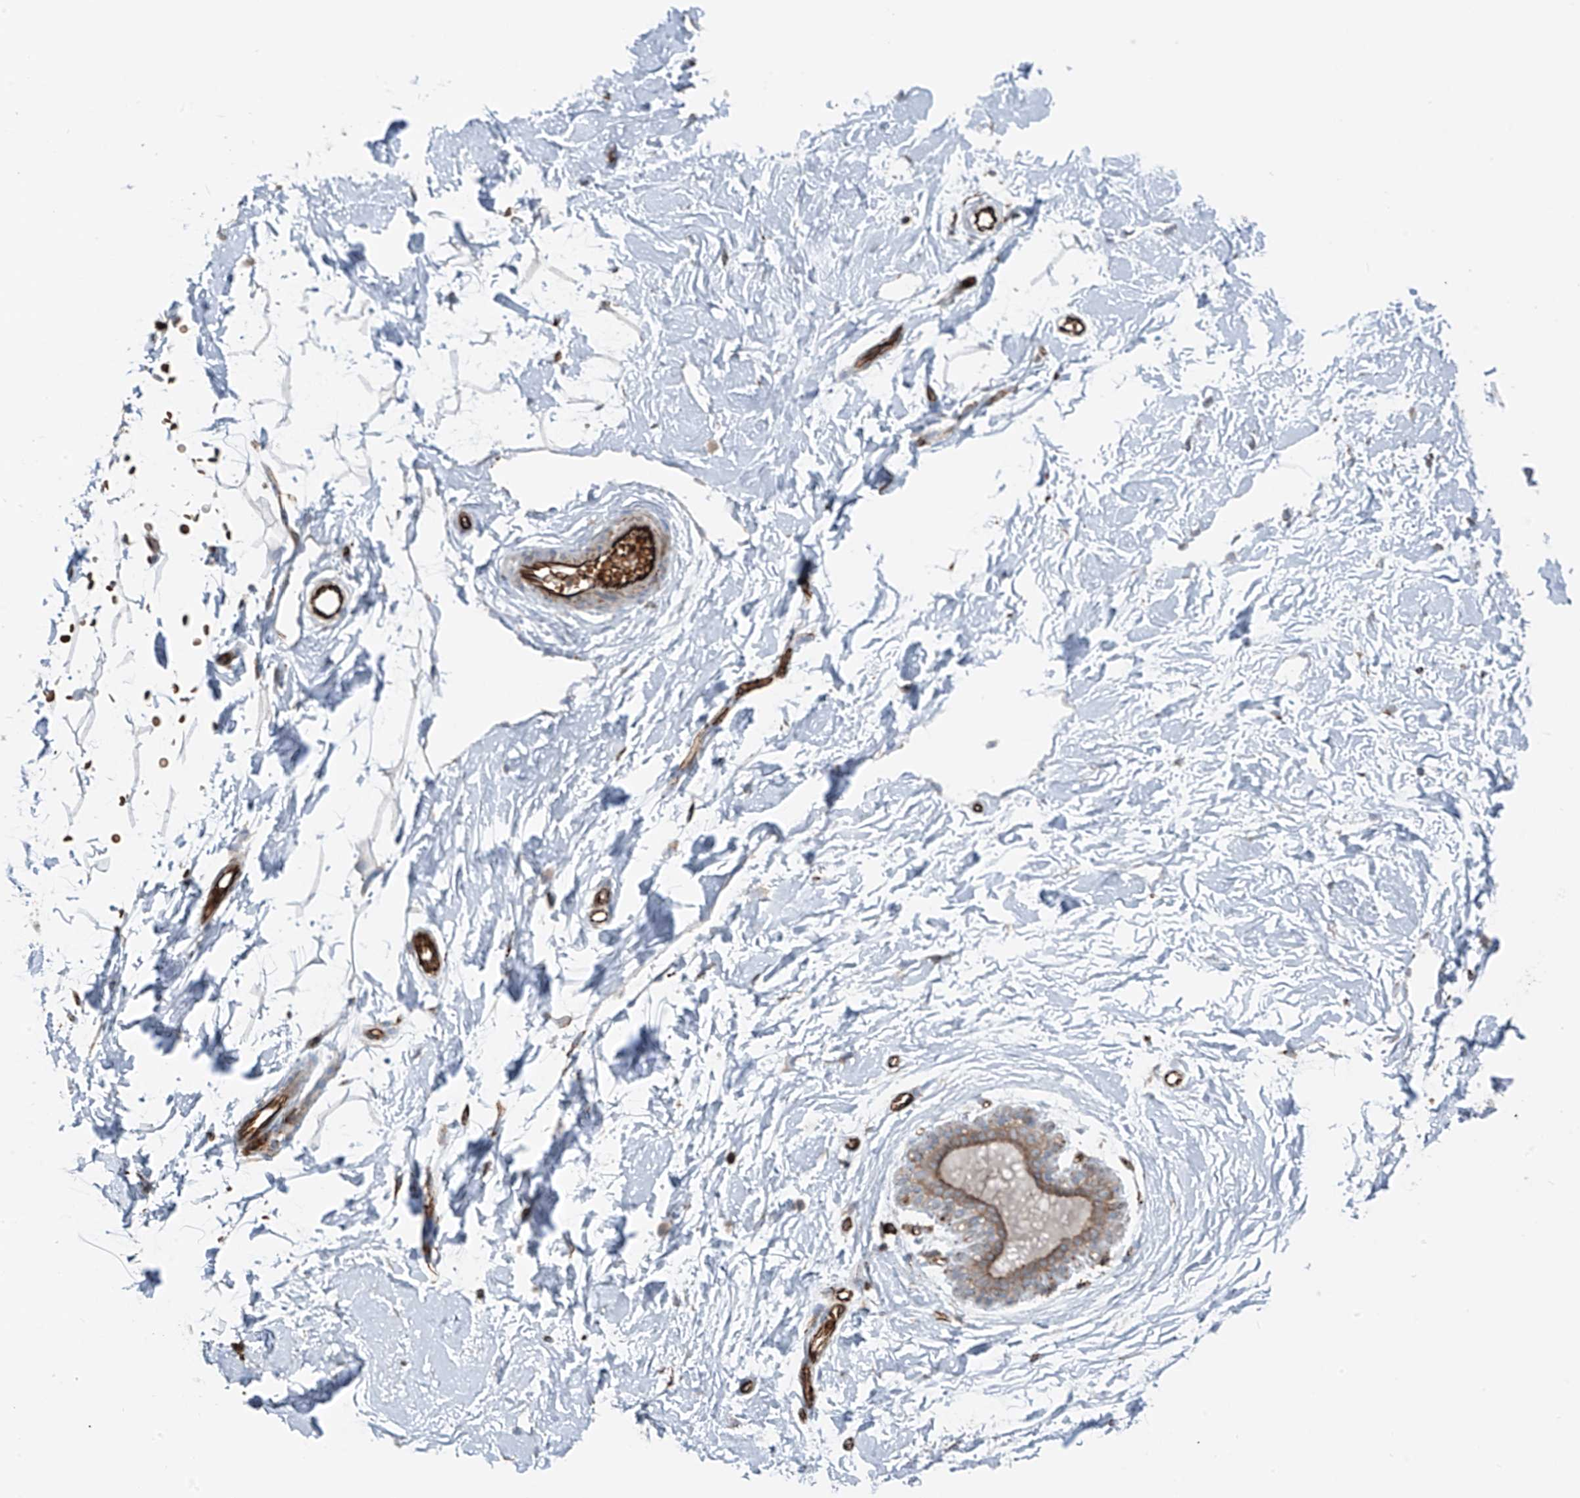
{"staining": {"intensity": "moderate", "quantity": ">75%", "location": "cytoplasmic/membranous"}, "tissue": "soft tissue", "cell_type": "Chondrocytes", "image_type": "normal", "snomed": [{"axis": "morphology", "description": "Normal tissue, NOS"}, {"axis": "topography", "description": "Breast"}], "caption": "An IHC photomicrograph of unremarkable tissue is shown. Protein staining in brown labels moderate cytoplasmic/membranous positivity in soft tissue within chondrocytes. The staining was performed using DAB (3,3'-diaminobenzidine), with brown indicating positive protein expression. Nuclei are stained blue with hematoxylin.", "gene": "ERLEC1", "patient": {"sex": "female", "age": 23}}